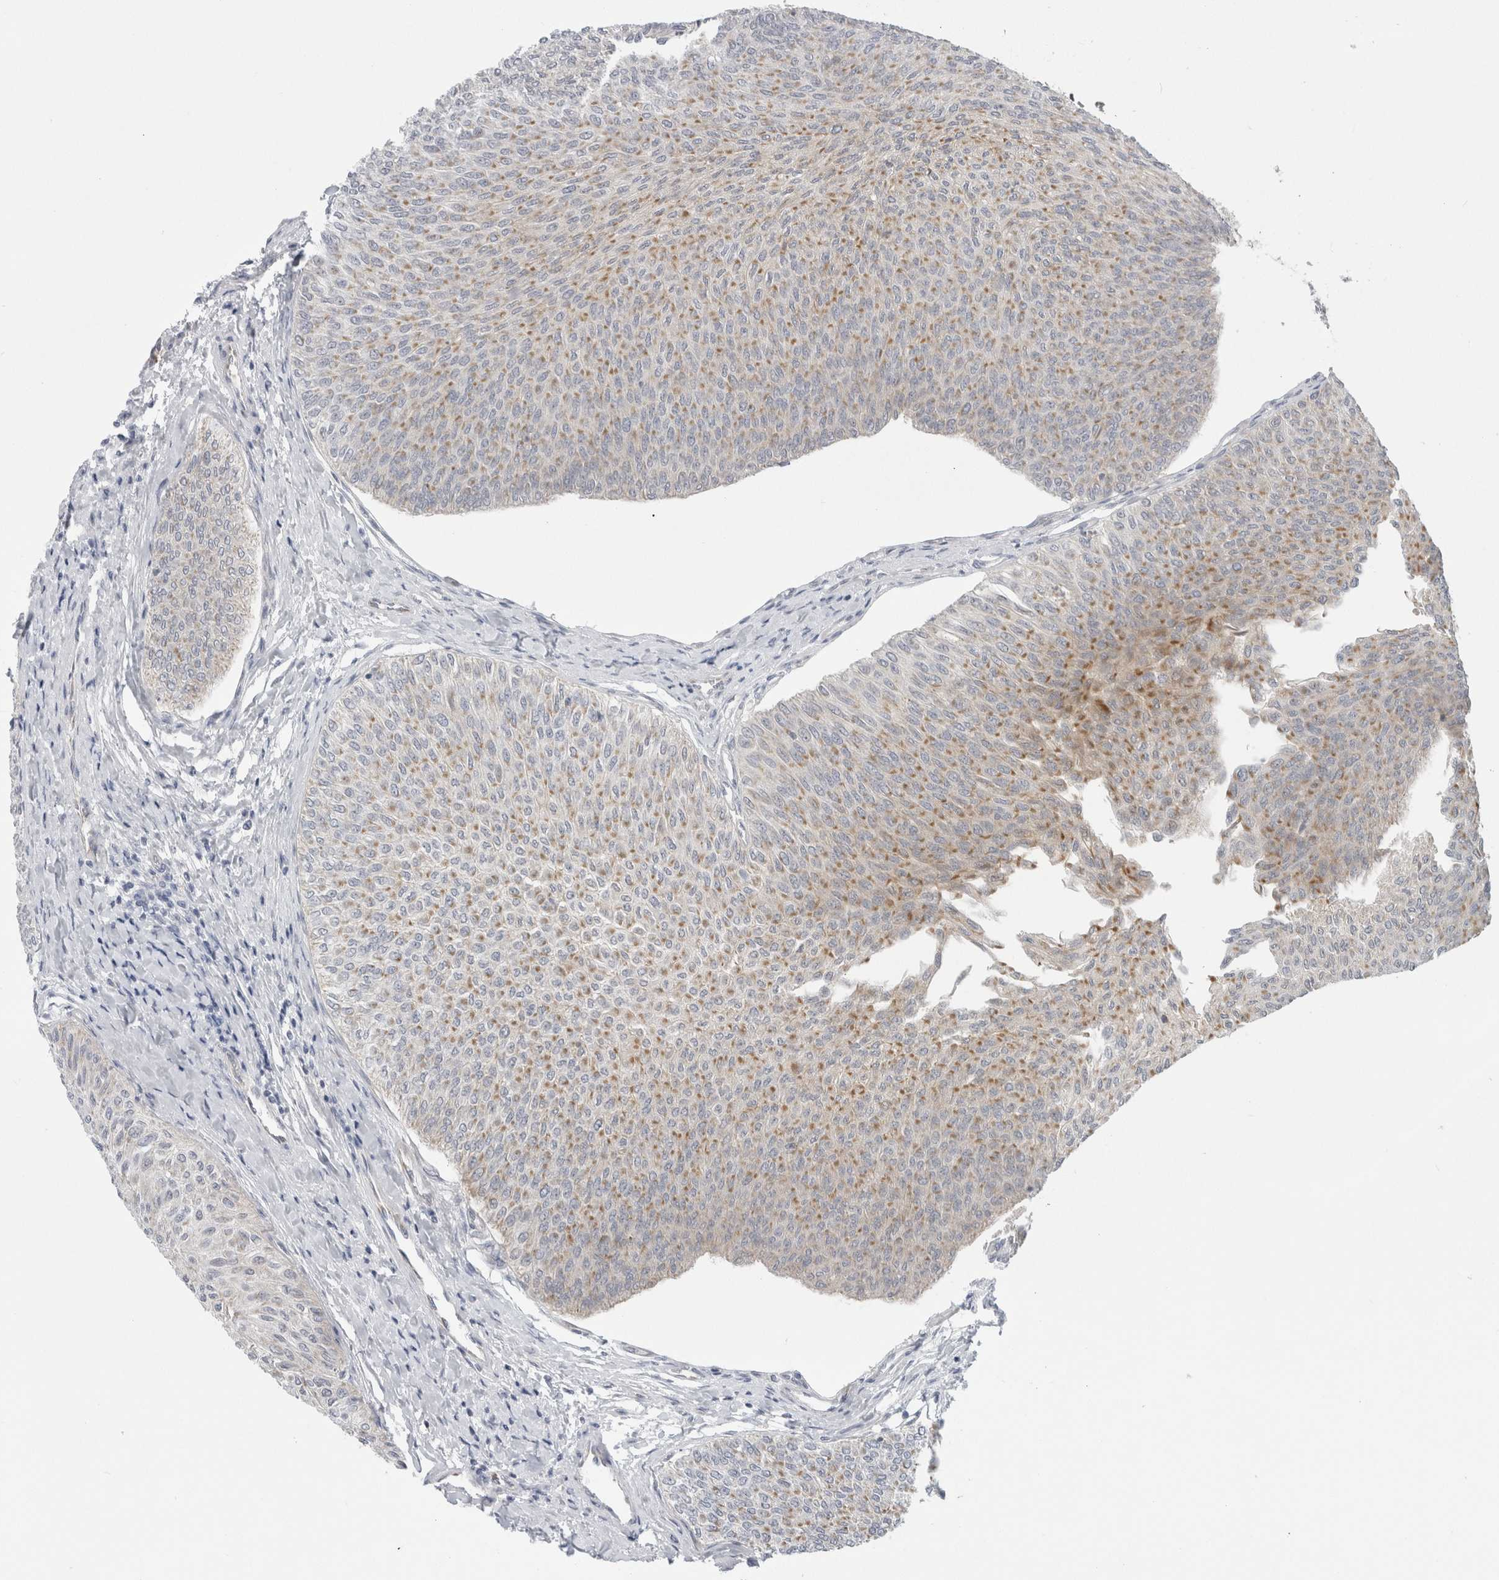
{"staining": {"intensity": "moderate", "quantity": "25%-75%", "location": "cytoplasmic/membranous"}, "tissue": "urothelial cancer", "cell_type": "Tumor cells", "image_type": "cancer", "snomed": [{"axis": "morphology", "description": "Urothelial carcinoma, Low grade"}, {"axis": "topography", "description": "Urinary bladder"}], "caption": "Immunohistochemical staining of human low-grade urothelial carcinoma displays medium levels of moderate cytoplasmic/membranous staining in approximately 25%-75% of tumor cells.", "gene": "FAHD1", "patient": {"sex": "male", "age": 78}}